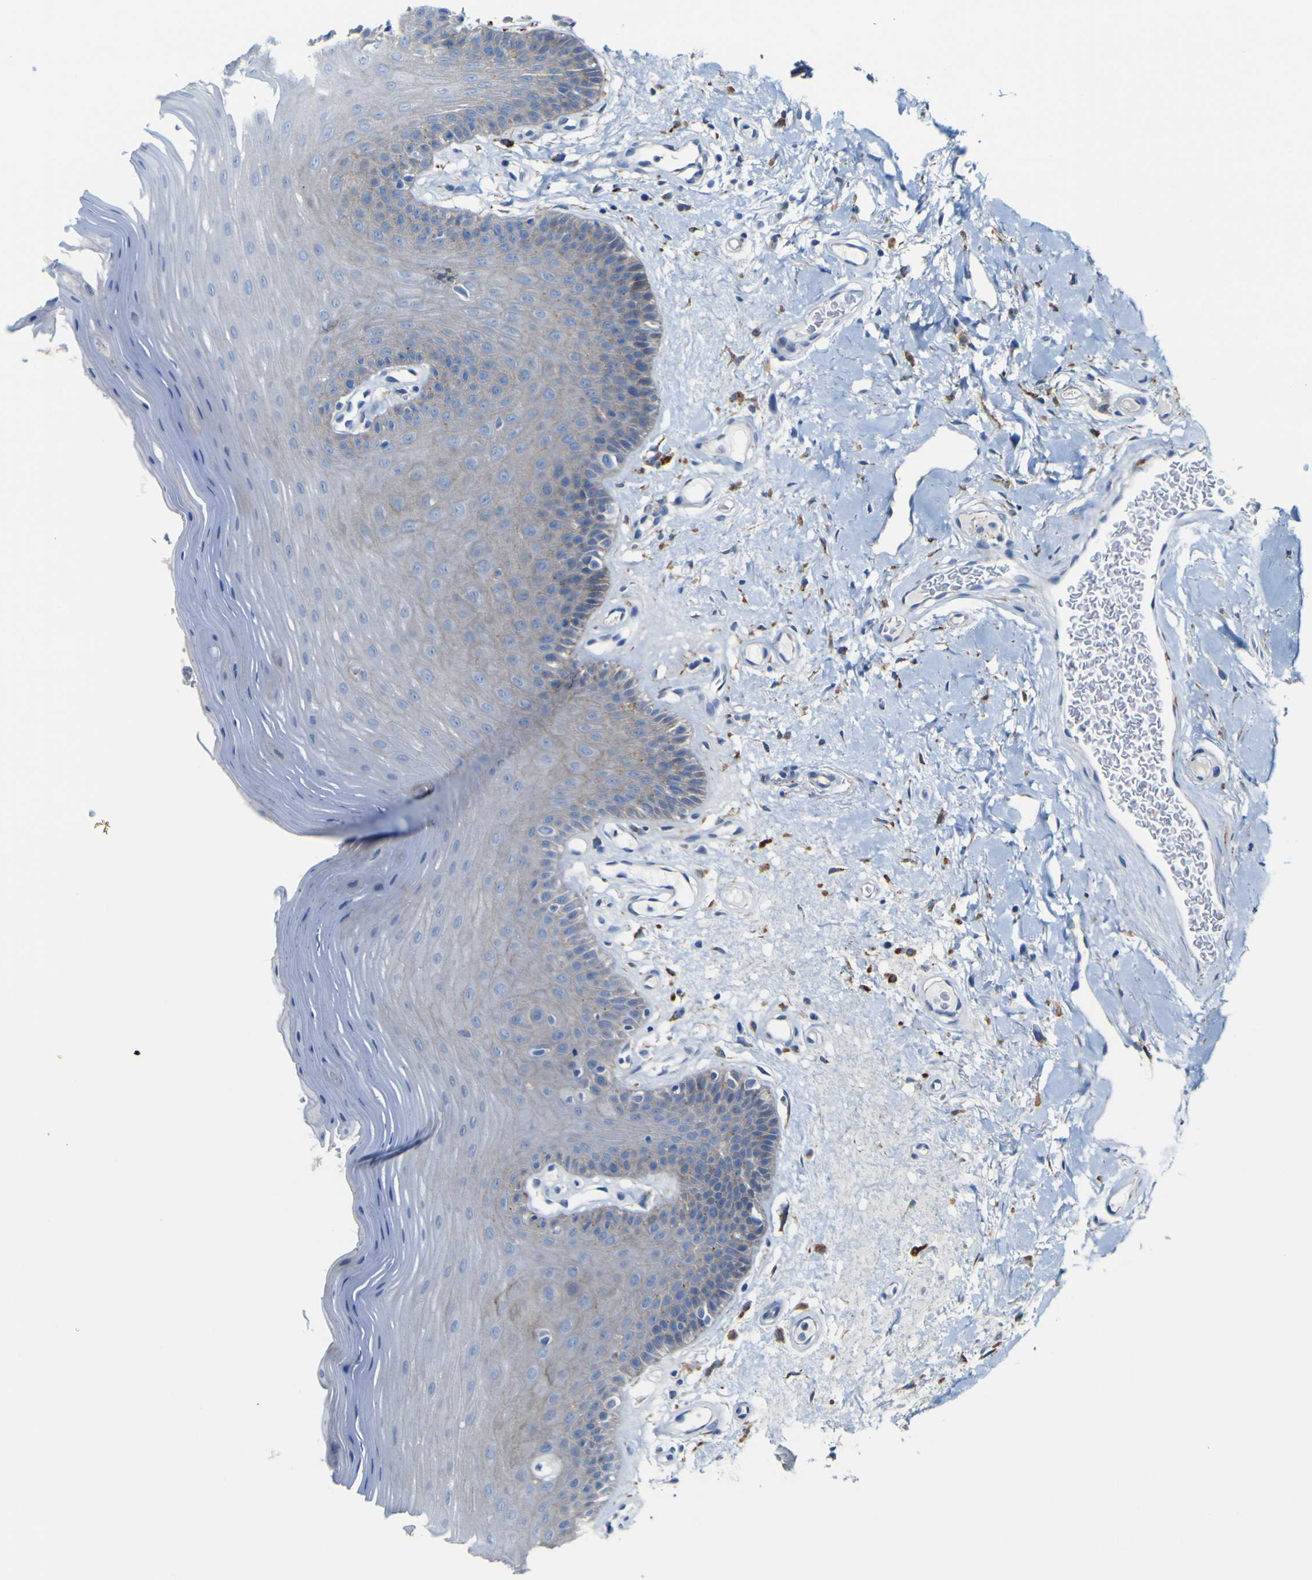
{"staining": {"intensity": "moderate", "quantity": "<25%", "location": "cytoplasmic/membranous"}, "tissue": "oral mucosa", "cell_type": "Squamous epithelial cells", "image_type": "normal", "snomed": [{"axis": "morphology", "description": "Normal tissue, NOS"}, {"axis": "morphology", "description": "Squamous cell carcinoma, NOS"}, {"axis": "topography", "description": "Skeletal muscle"}, {"axis": "topography", "description": "Adipose tissue"}, {"axis": "topography", "description": "Vascular tissue"}, {"axis": "topography", "description": "Oral tissue"}, {"axis": "topography", "description": "Peripheral nerve tissue"}, {"axis": "topography", "description": "Head-Neck"}], "caption": "Benign oral mucosa demonstrates moderate cytoplasmic/membranous staining in about <25% of squamous epithelial cells.", "gene": "PTPRF", "patient": {"sex": "male", "age": 71}}